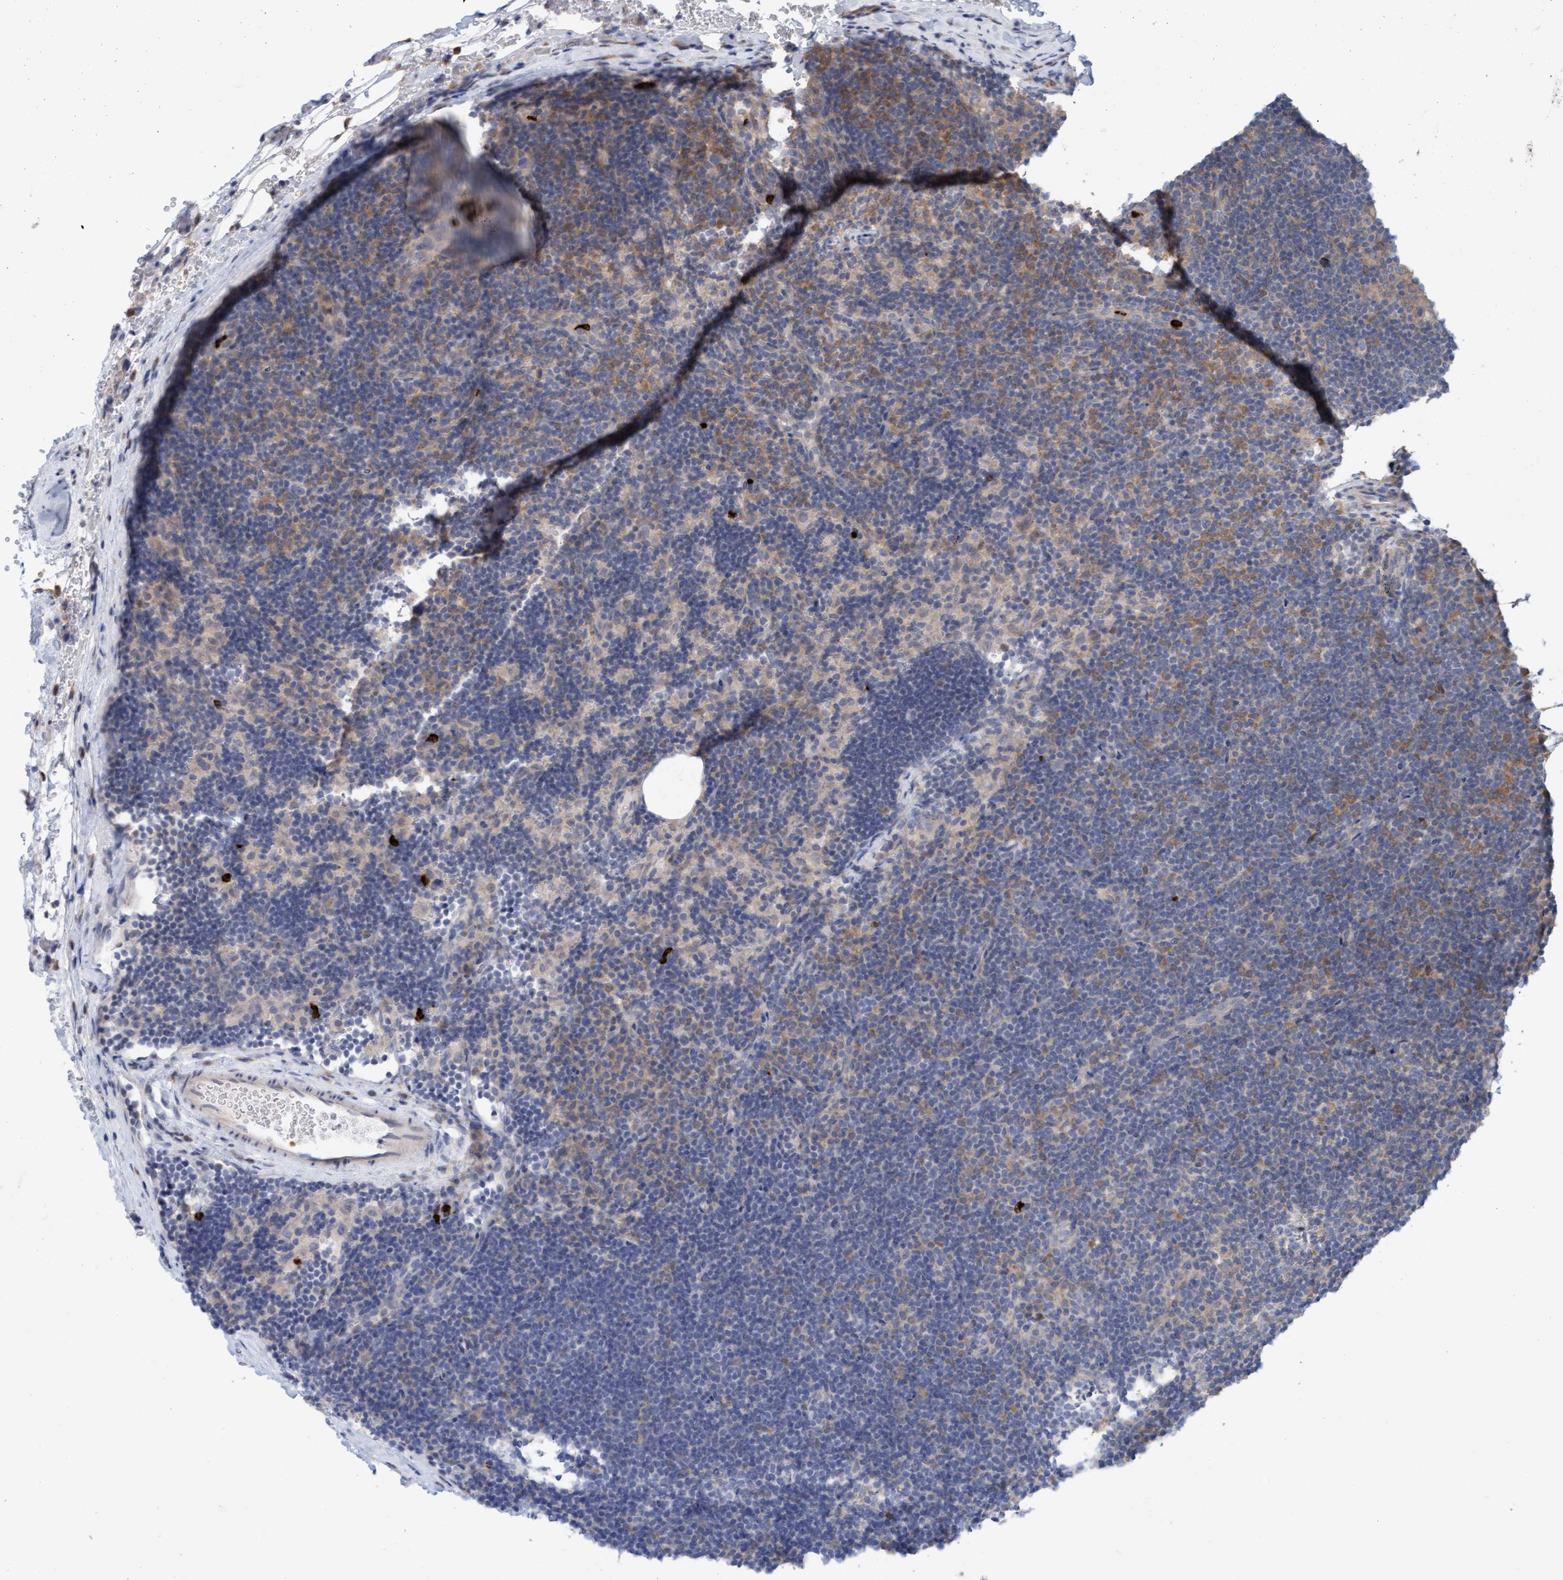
{"staining": {"intensity": "negative", "quantity": "none", "location": "none"}, "tissue": "lymphoma", "cell_type": "Tumor cells", "image_type": "cancer", "snomed": [{"axis": "morphology", "description": "Hodgkin's disease, NOS"}, {"axis": "topography", "description": "Lymph node"}], "caption": "DAB (3,3'-diaminobenzidine) immunohistochemical staining of lymphoma displays no significant staining in tumor cells.", "gene": "MMP8", "patient": {"sex": "female", "age": 57}}